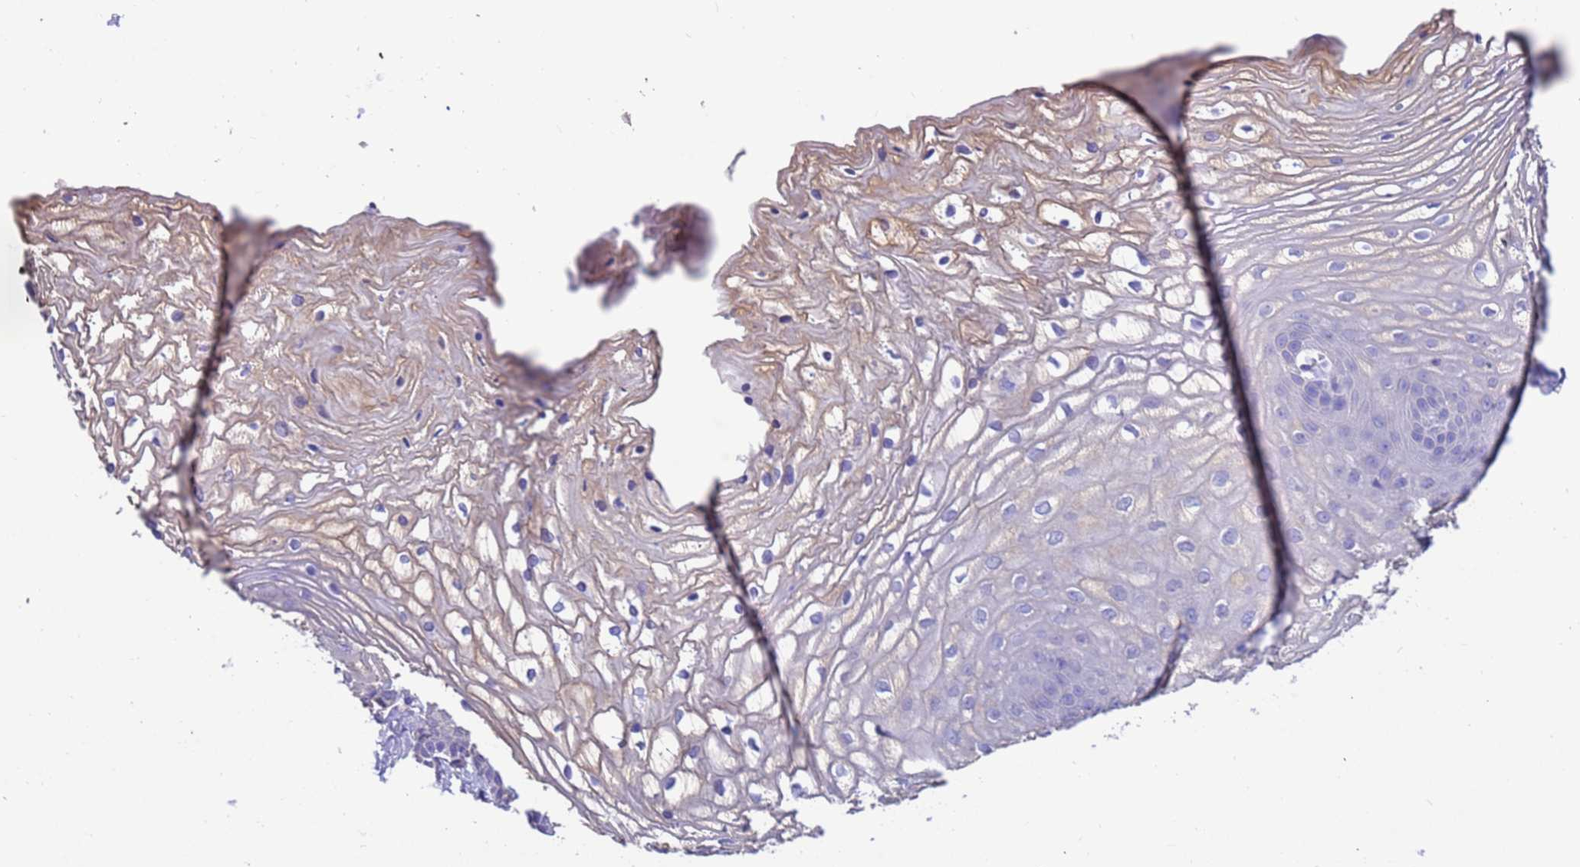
{"staining": {"intensity": "weak", "quantity": "<25%", "location": "cytoplasmic/membranous"}, "tissue": "vagina", "cell_type": "Squamous epithelial cells", "image_type": "normal", "snomed": [{"axis": "morphology", "description": "Normal tissue, NOS"}, {"axis": "topography", "description": "Vagina"}, {"axis": "topography", "description": "Cervix"}], "caption": "High power microscopy micrograph of an immunohistochemistry (IHC) image of normal vagina, revealing no significant staining in squamous epithelial cells. (DAB (3,3'-diaminobenzidine) immunohistochemistry with hematoxylin counter stain).", "gene": "SRL", "patient": {"sex": "female", "age": 40}}